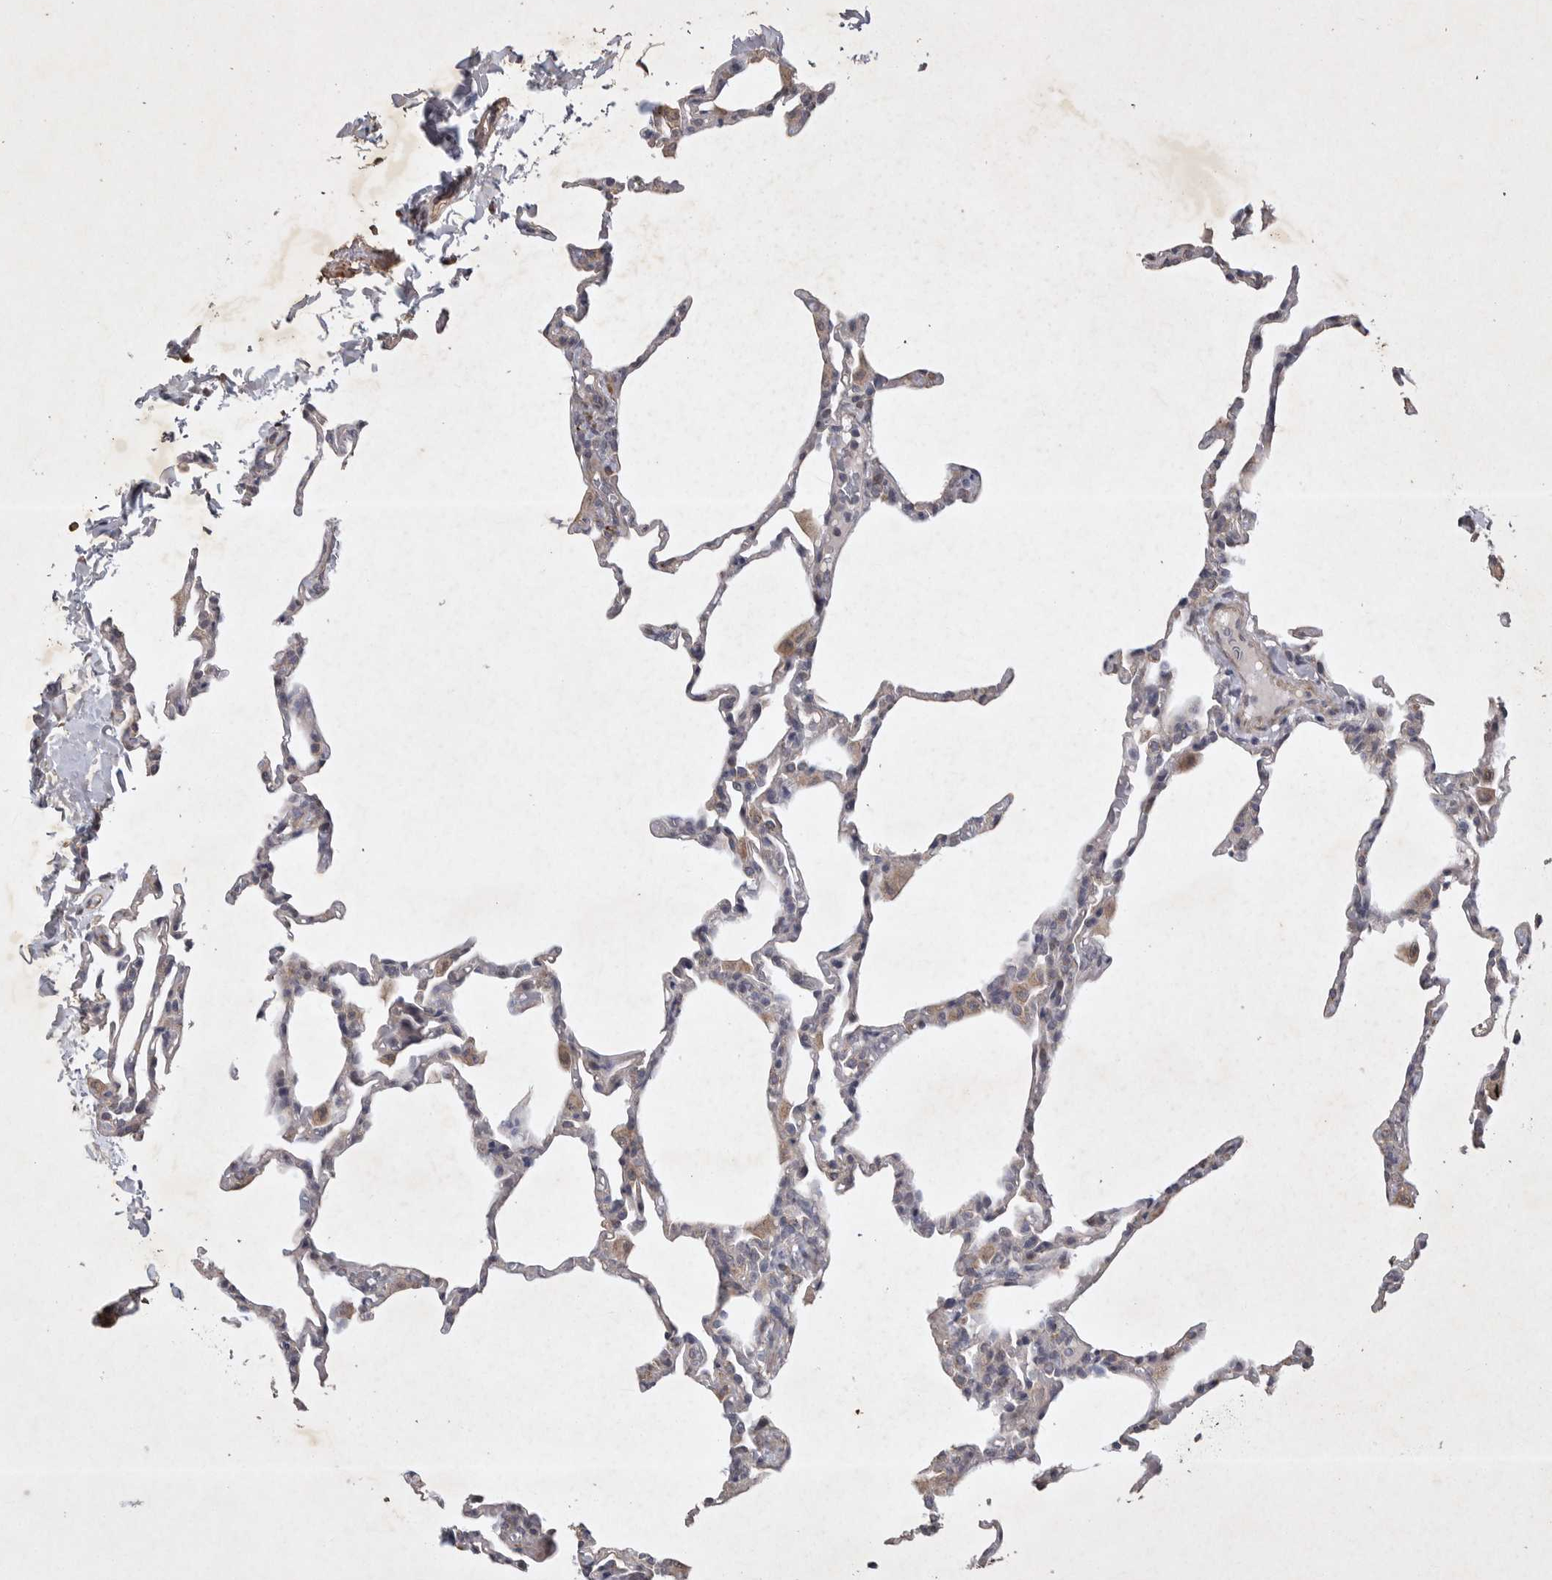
{"staining": {"intensity": "negative", "quantity": "none", "location": "none"}, "tissue": "lung", "cell_type": "Alveolar cells", "image_type": "normal", "snomed": [{"axis": "morphology", "description": "Normal tissue, NOS"}, {"axis": "topography", "description": "Lung"}], "caption": "Immunohistochemistry image of normal lung: human lung stained with DAB (3,3'-diaminobenzidine) demonstrates no significant protein expression in alveolar cells. Nuclei are stained in blue.", "gene": "EDEM3", "patient": {"sex": "male", "age": 20}}